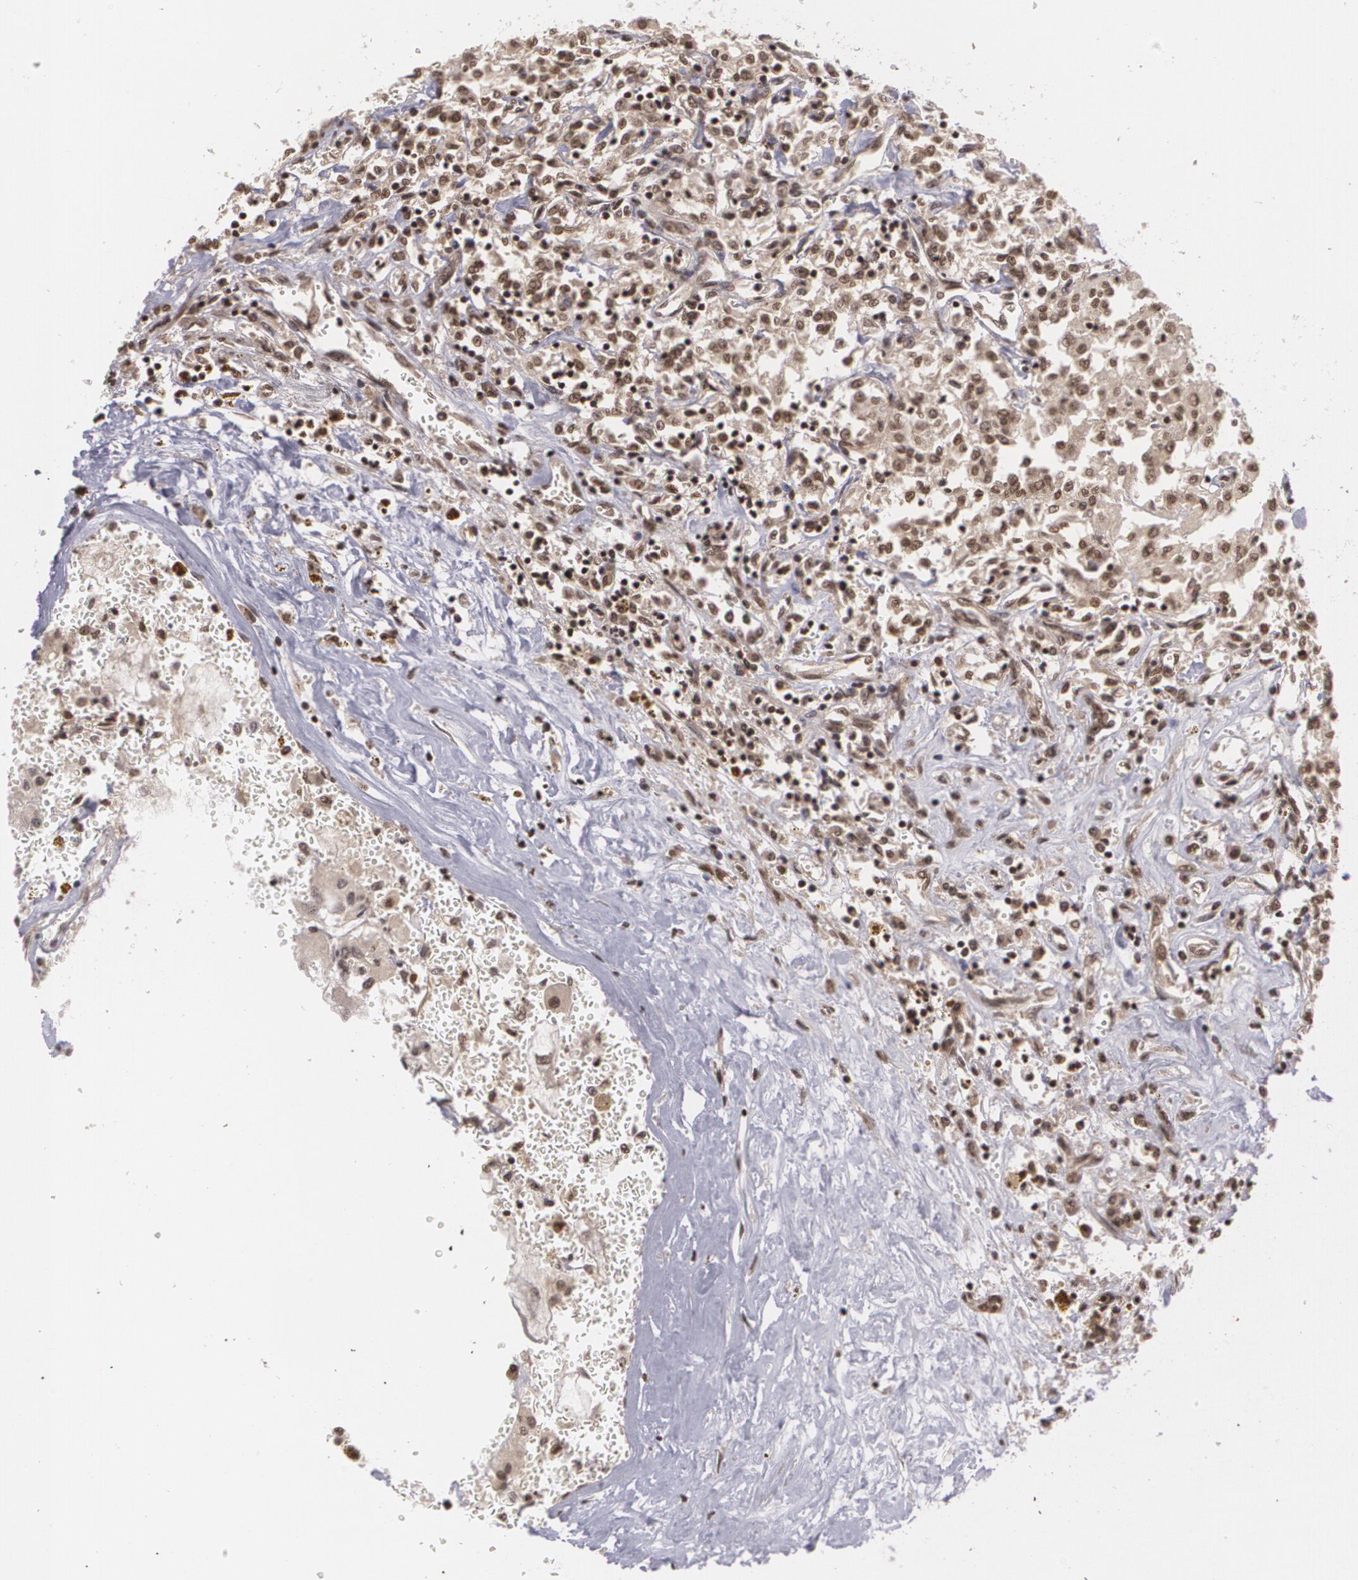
{"staining": {"intensity": "strong", "quantity": ">75%", "location": "nuclear"}, "tissue": "renal cancer", "cell_type": "Tumor cells", "image_type": "cancer", "snomed": [{"axis": "morphology", "description": "Adenocarcinoma, NOS"}, {"axis": "topography", "description": "Kidney"}], "caption": "Strong nuclear expression is appreciated in approximately >75% of tumor cells in adenocarcinoma (renal). Nuclei are stained in blue.", "gene": "RXRB", "patient": {"sex": "male", "age": 78}}